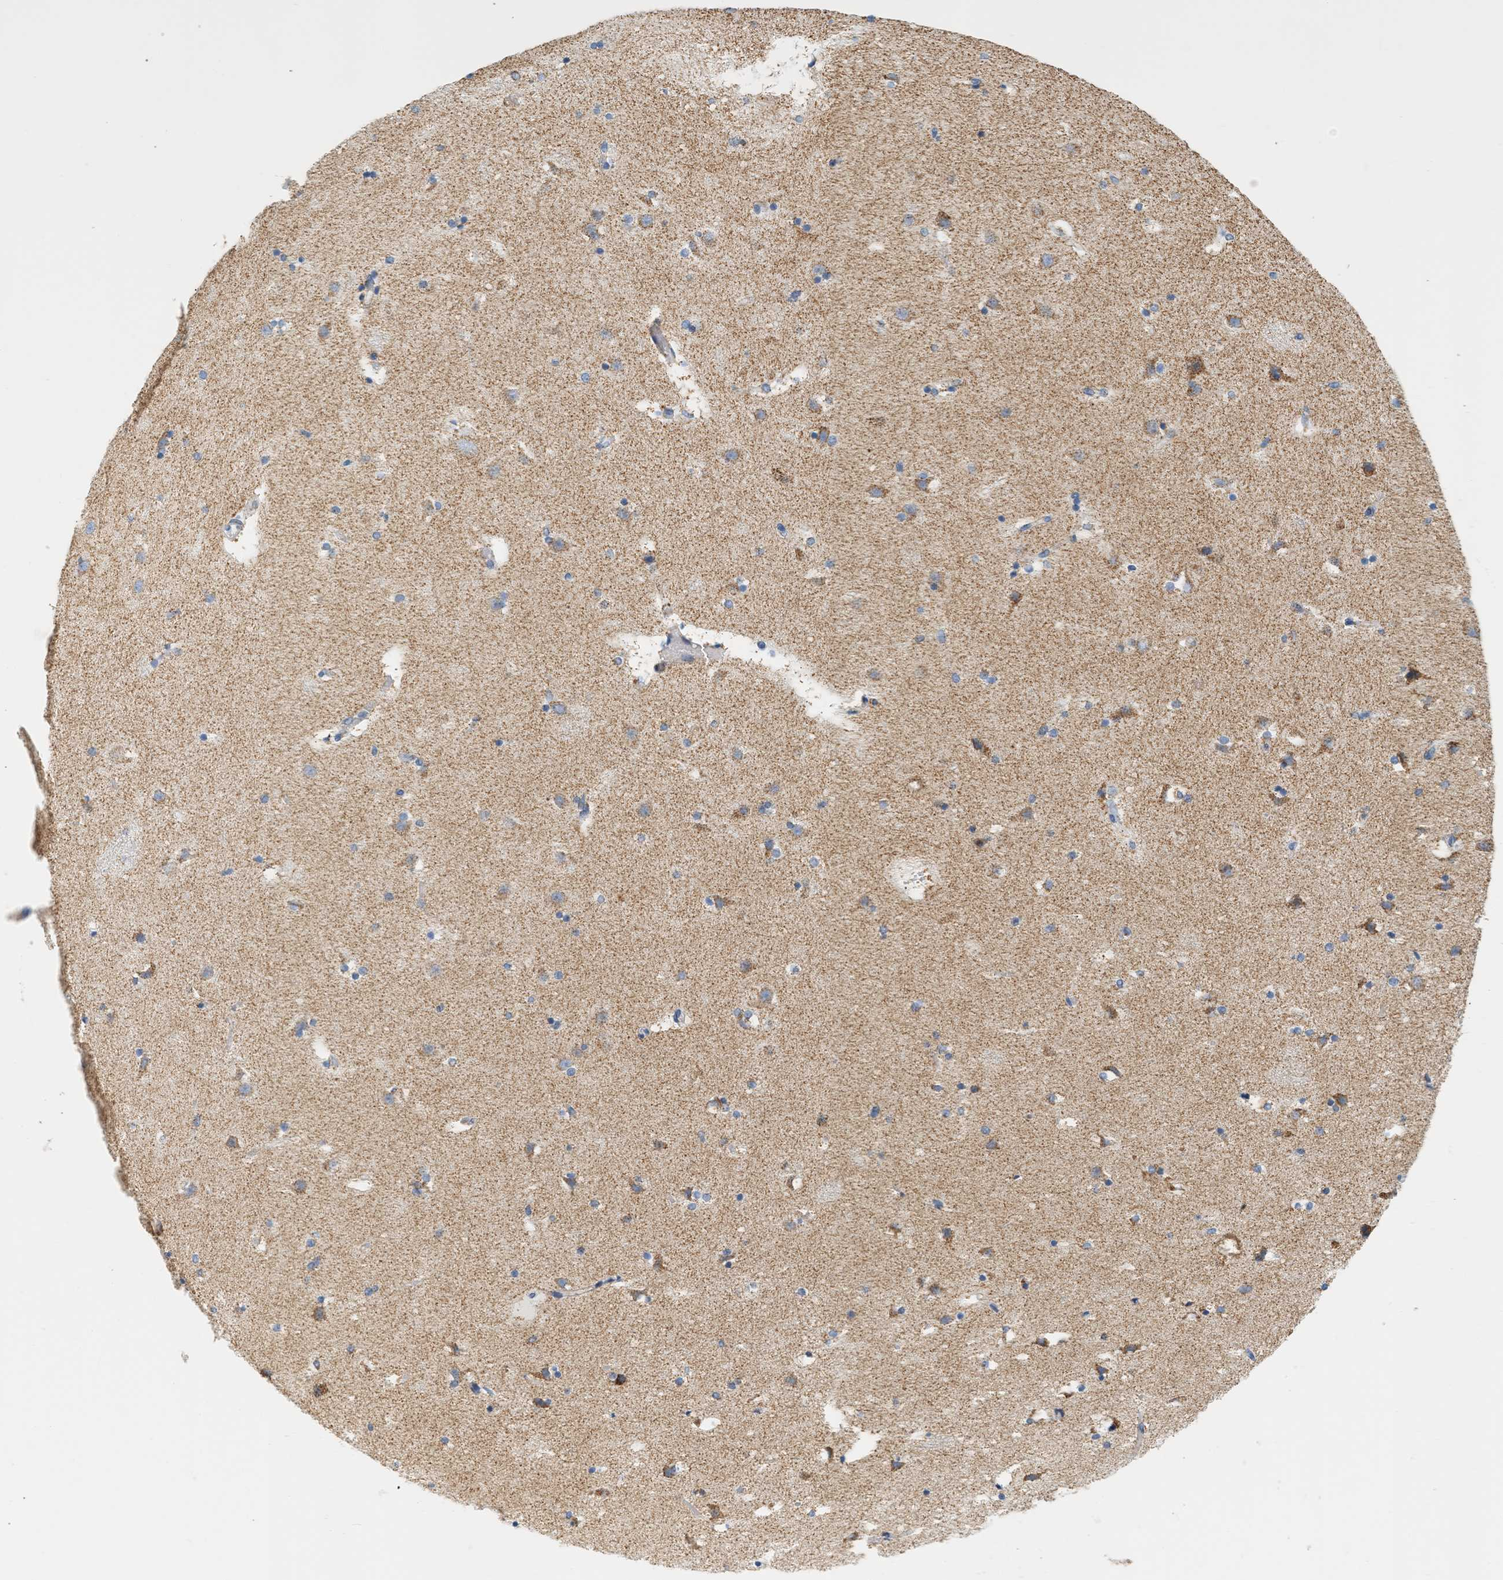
{"staining": {"intensity": "weak", "quantity": "<25%", "location": "cytoplasmic/membranous"}, "tissue": "caudate", "cell_type": "Glial cells", "image_type": "normal", "snomed": [{"axis": "morphology", "description": "Normal tissue, NOS"}, {"axis": "topography", "description": "Lateral ventricle wall"}], "caption": "A micrograph of caudate stained for a protein demonstrates no brown staining in glial cells.", "gene": "GRPEL2", "patient": {"sex": "male", "age": 45}}